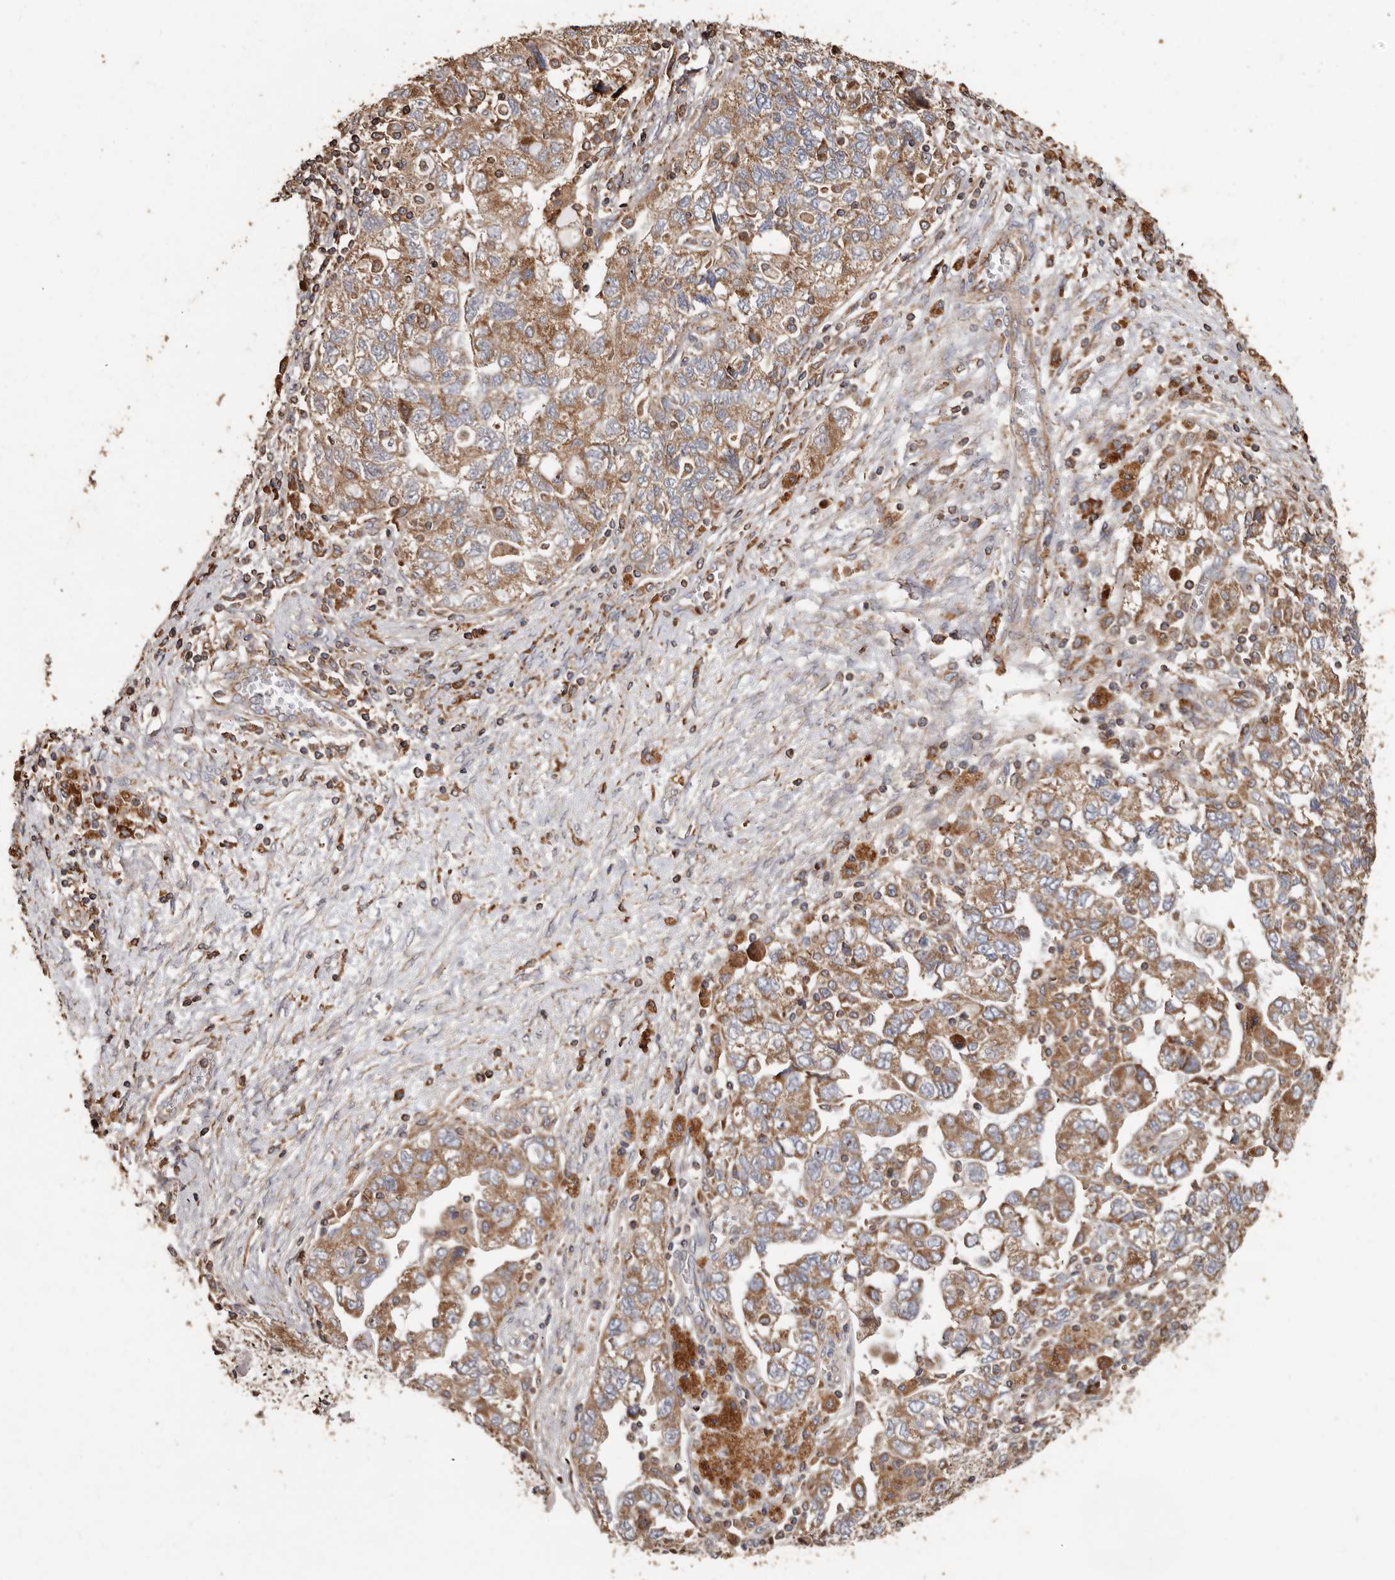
{"staining": {"intensity": "moderate", "quantity": ">75%", "location": "cytoplasmic/membranous"}, "tissue": "ovarian cancer", "cell_type": "Tumor cells", "image_type": "cancer", "snomed": [{"axis": "morphology", "description": "Carcinoma, NOS"}, {"axis": "morphology", "description": "Cystadenocarcinoma, serous, NOS"}, {"axis": "topography", "description": "Ovary"}], "caption": "Moderate cytoplasmic/membranous expression for a protein is present in approximately >75% of tumor cells of ovarian cancer (serous cystadenocarcinoma) using immunohistochemistry (IHC).", "gene": "OSGIN2", "patient": {"sex": "female", "age": 69}}